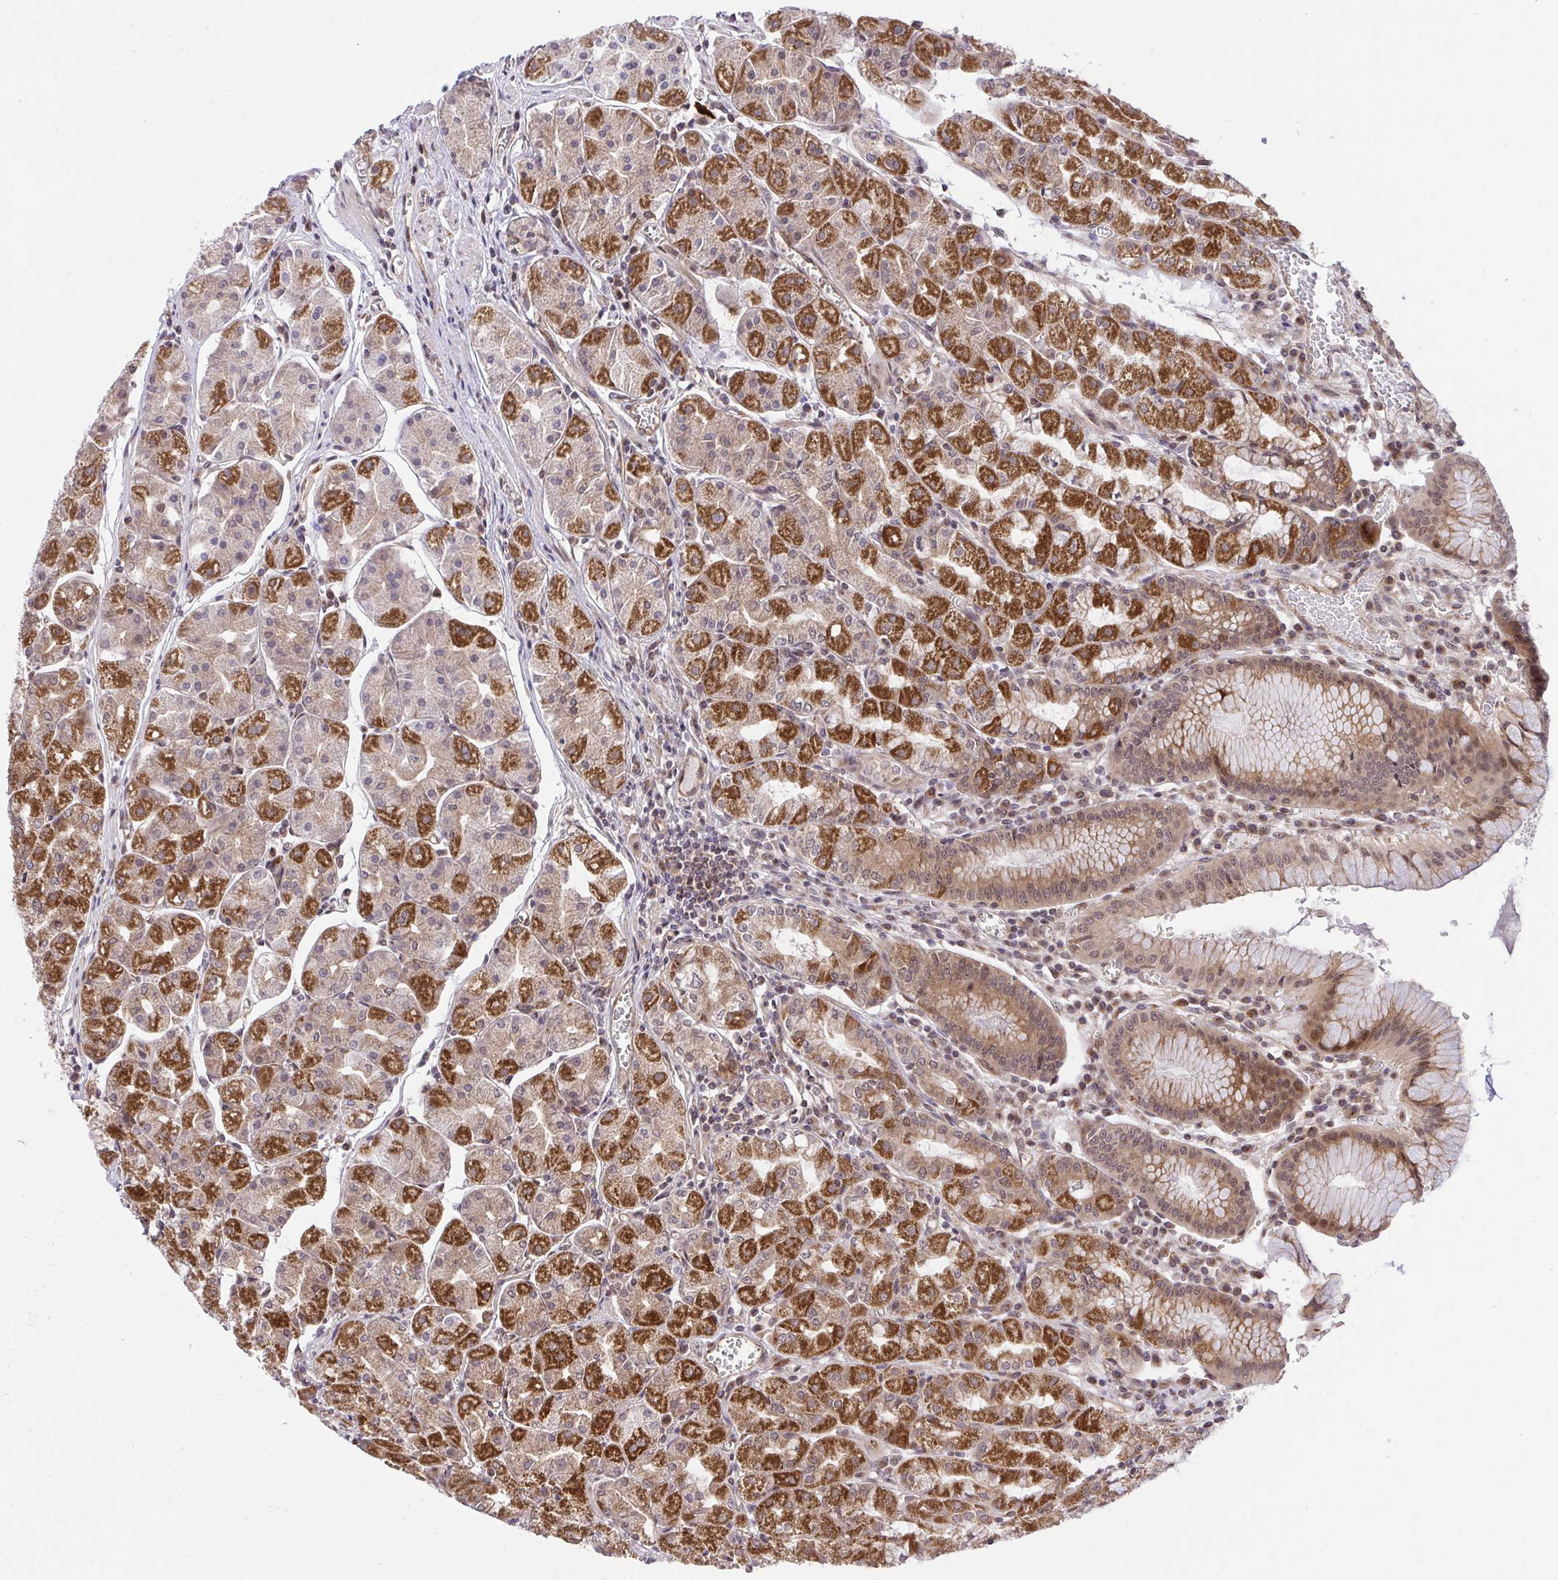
{"staining": {"intensity": "strong", "quantity": "25%-75%", "location": "cytoplasmic/membranous"}, "tissue": "stomach", "cell_type": "Glandular cells", "image_type": "normal", "snomed": [{"axis": "morphology", "description": "Normal tissue, NOS"}, {"axis": "topography", "description": "Stomach"}], "caption": "High-magnification brightfield microscopy of unremarkable stomach stained with DAB (3,3'-diaminobenzidine) (brown) and counterstained with hematoxylin (blue). glandular cells exhibit strong cytoplasmic/membranous positivity is appreciated in about25%-75% of cells. (IHC, brightfield microscopy, high magnification).", "gene": "ERI1", "patient": {"sex": "male", "age": 55}}